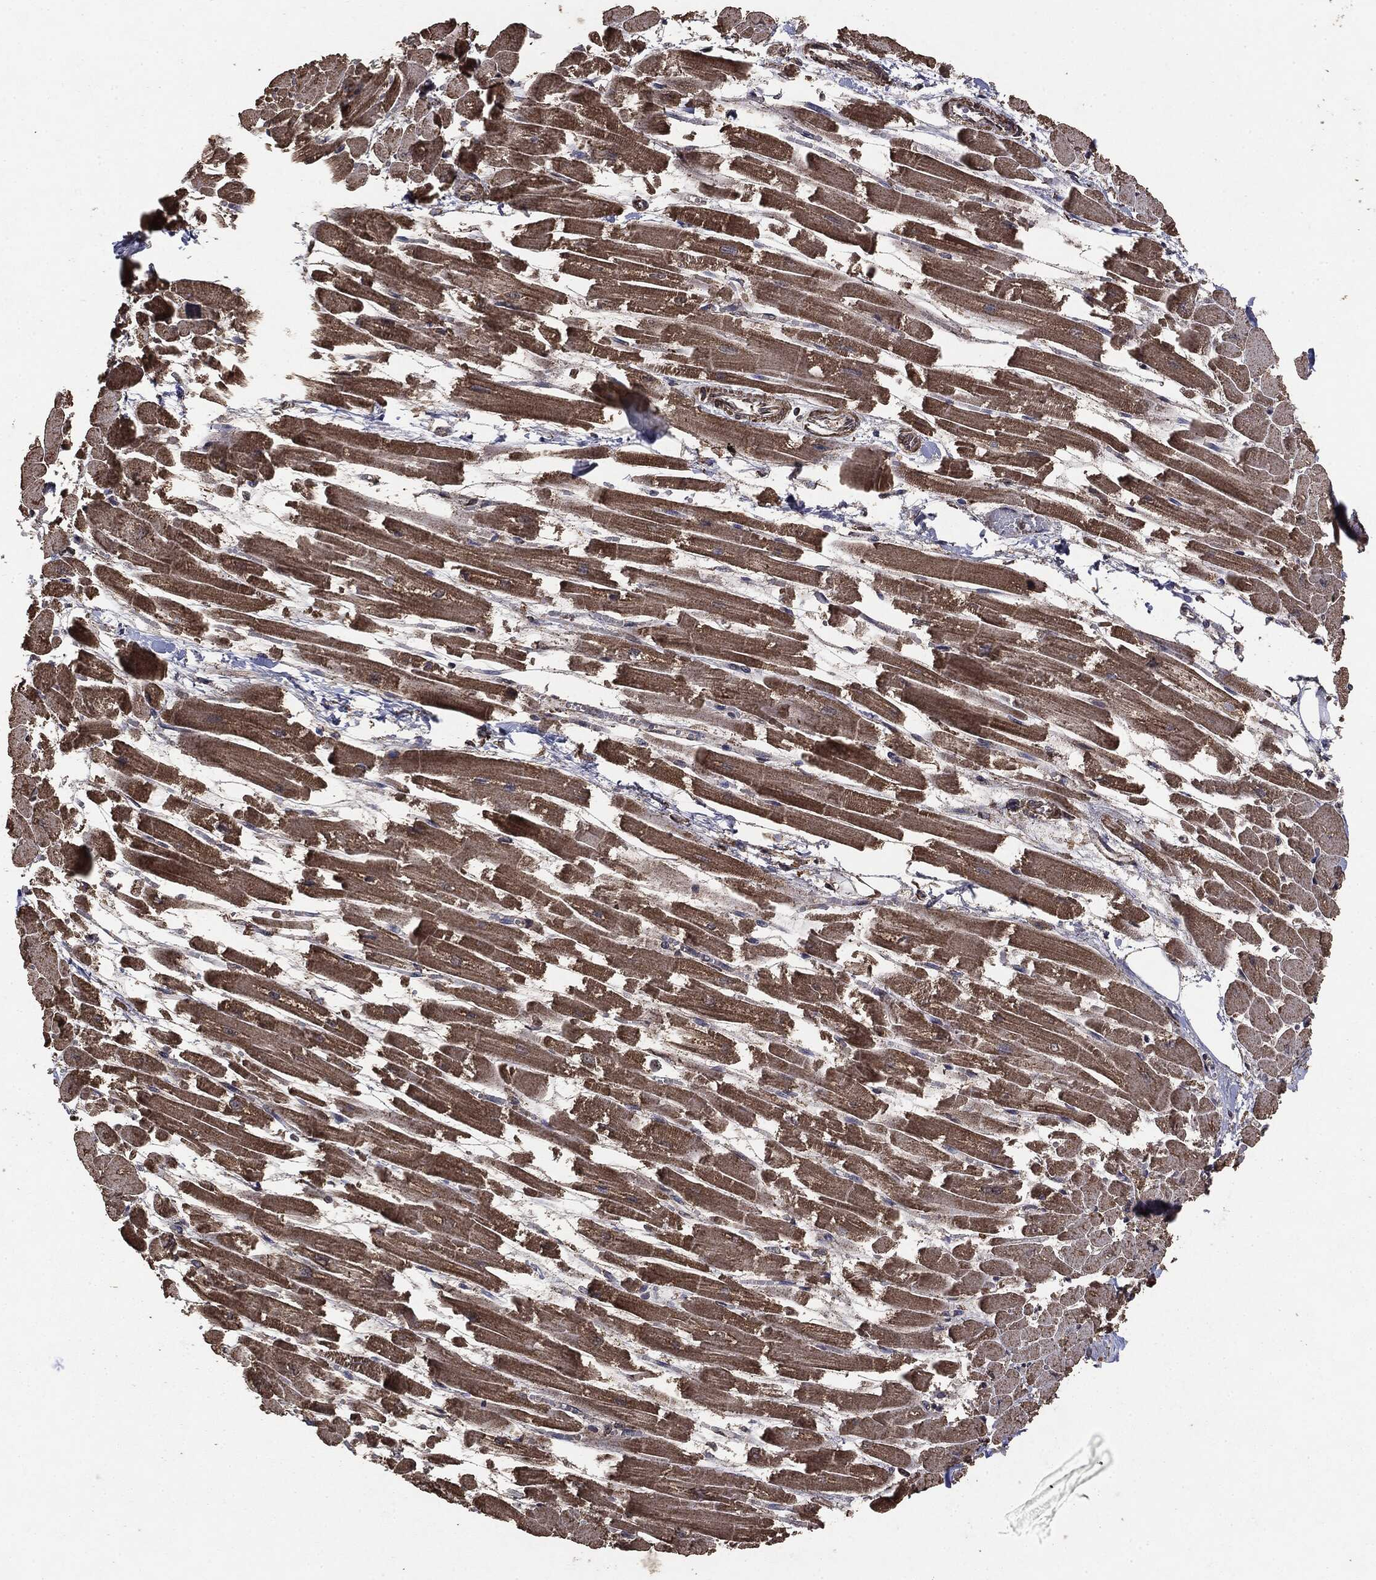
{"staining": {"intensity": "moderate", "quantity": ">75%", "location": "cytoplasmic/membranous"}, "tissue": "heart muscle", "cell_type": "Cardiomyocytes", "image_type": "normal", "snomed": [{"axis": "morphology", "description": "Normal tissue, NOS"}, {"axis": "topography", "description": "Heart"}], "caption": "The photomicrograph shows a brown stain indicating the presence of a protein in the cytoplasmic/membranous of cardiomyocytes in heart muscle.", "gene": "MTOR", "patient": {"sex": "female", "age": 52}}